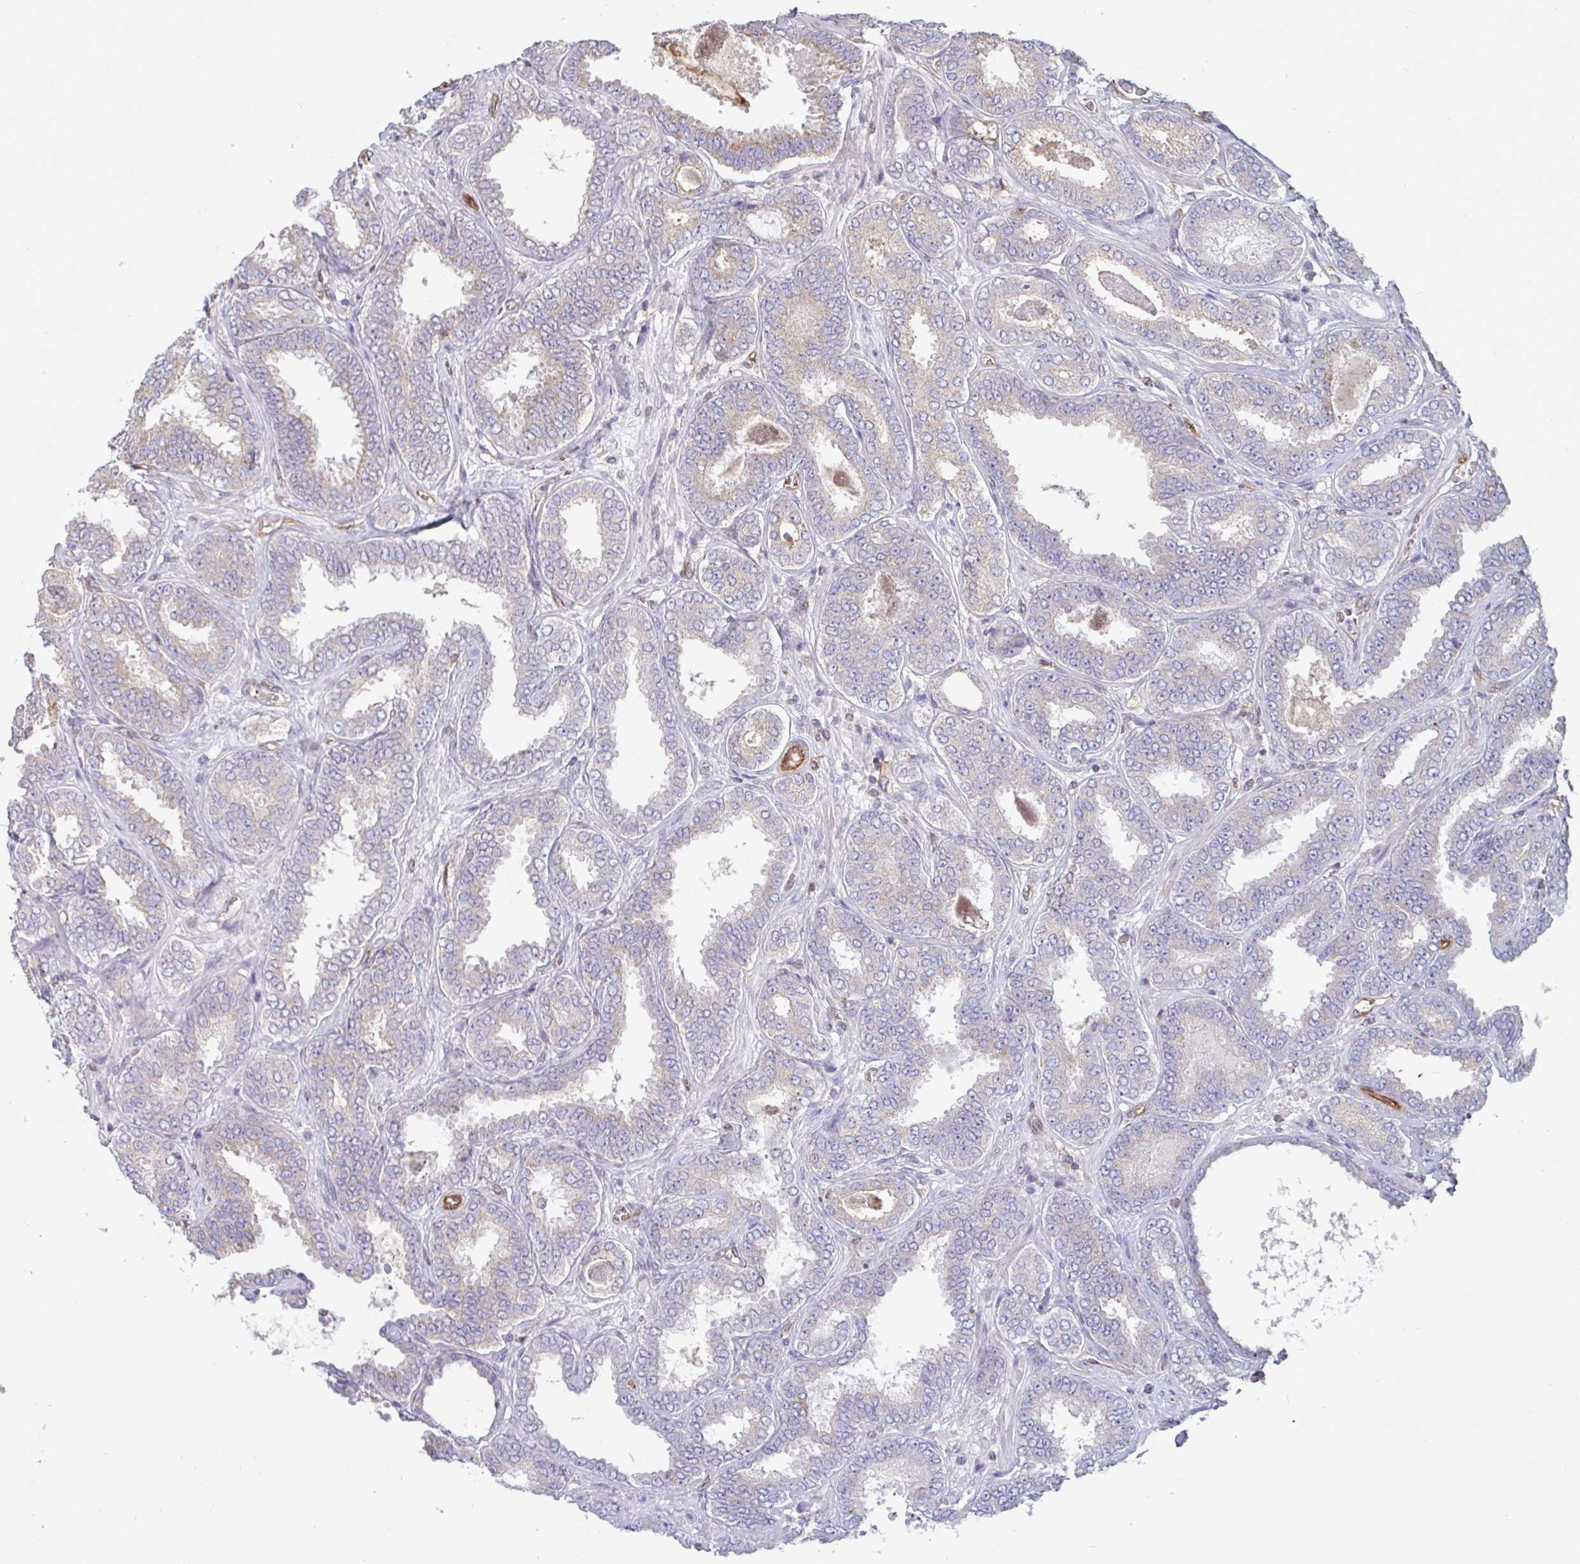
{"staining": {"intensity": "negative", "quantity": "none", "location": "none"}, "tissue": "prostate cancer", "cell_type": "Tumor cells", "image_type": "cancer", "snomed": [{"axis": "morphology", "description": "Adenocarcinoma, High grade"}, {"axis": "topography", "description": "Prostate"}], "caption": "IHC histopathology image of prostate adenocarcinoma (high-grade) stained for a protein (brown), which shows no expression in tumor cells.", "gene": "ISCU", "patient": {"sex": "male", "age": 72}}